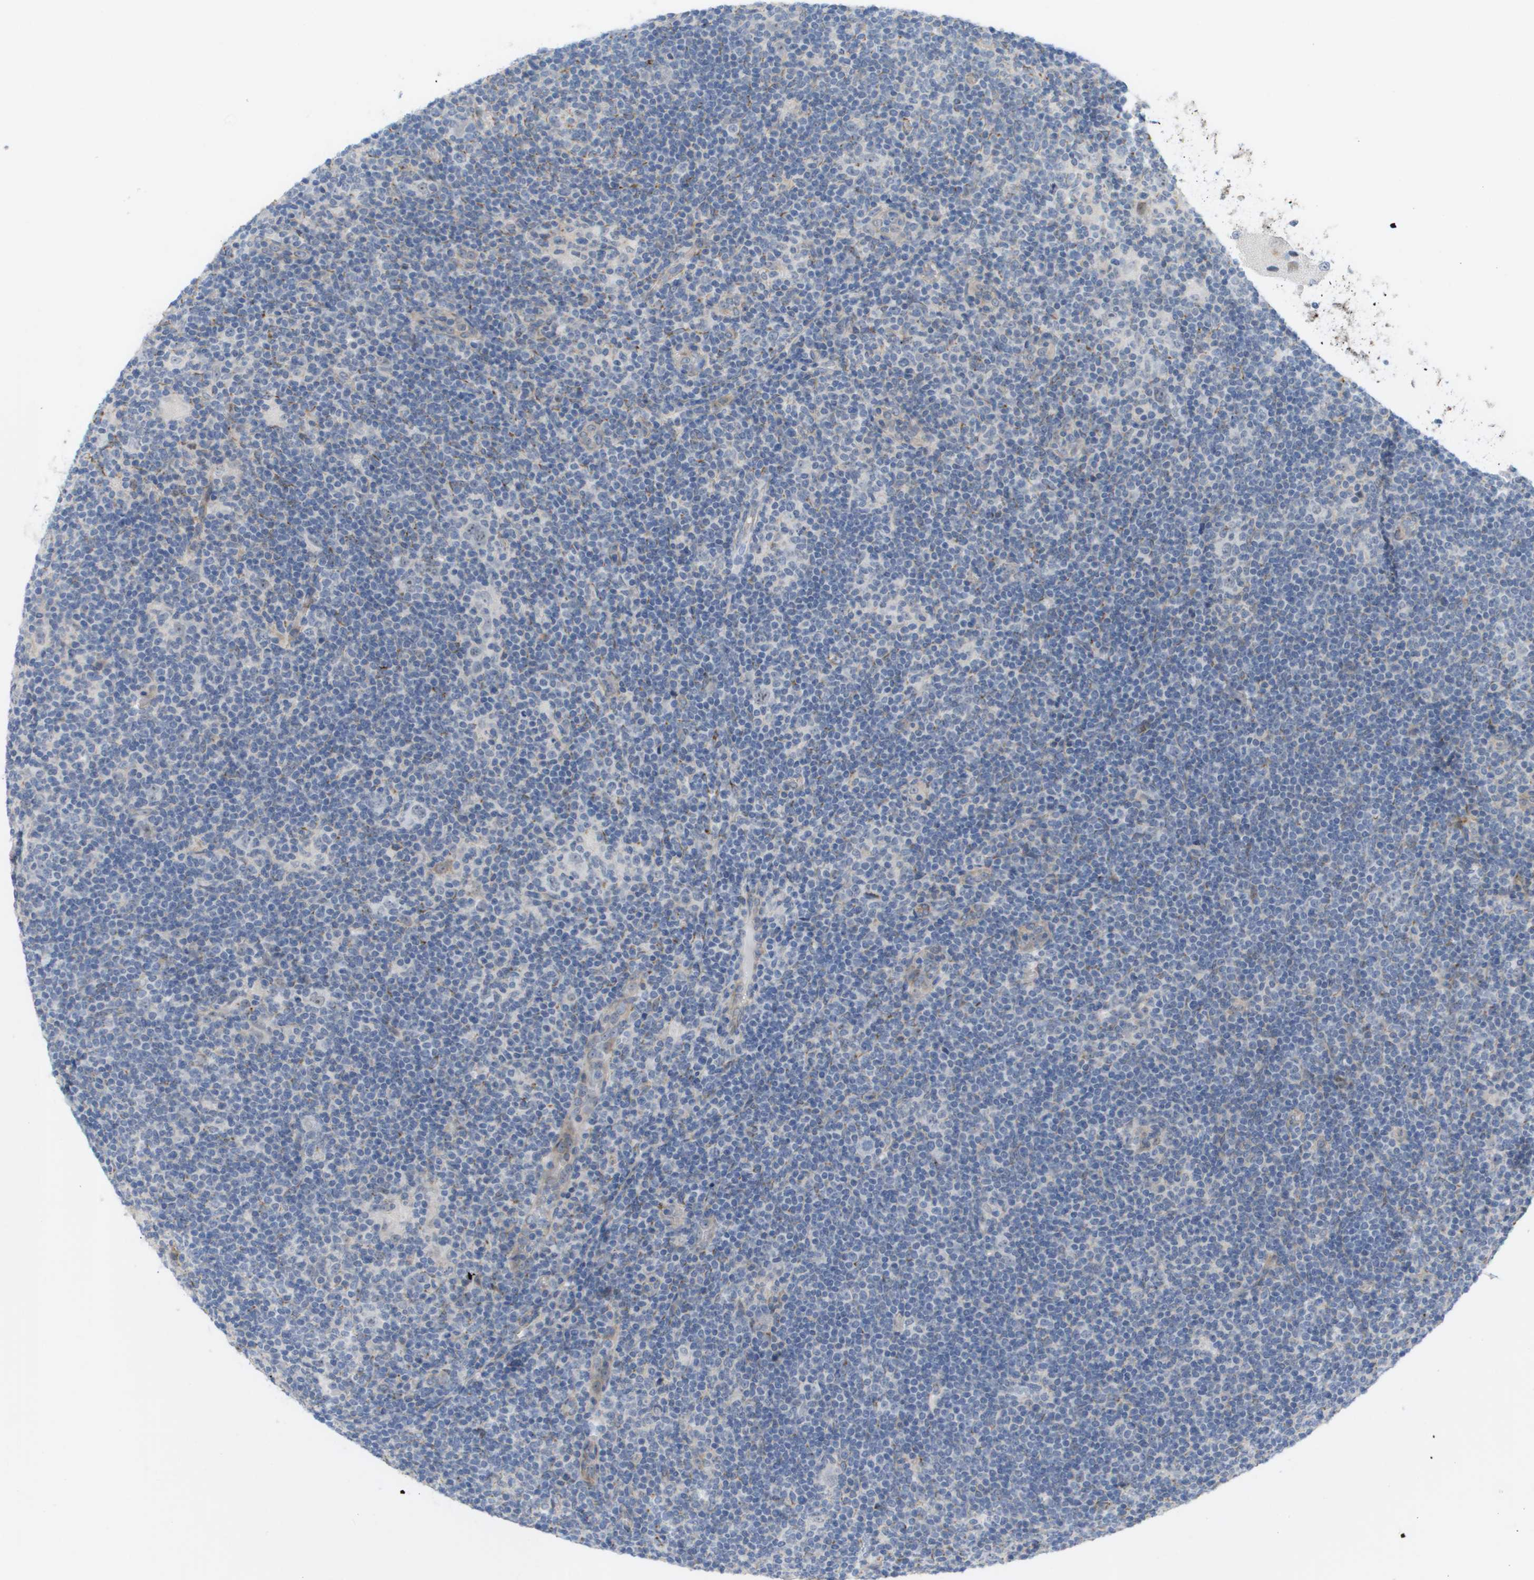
{"staining": {"intensity": "negative", "quantity": "none", "location": "none"}, "tissue": "lymphoma", "cell_type": "Tumor cells", "image_type": "cancer", "snomed": [{"axis": "morphology", "description": "Hodgkin's disease, NOS"}, {"axis": "topography", "description": "Lymph node"}], "caption": "Protein analysis of lymphoma exhibits no significant expression in tumor cells.", "gene": "MTARC2", "patient": {"sex": "female", "age": 57}}